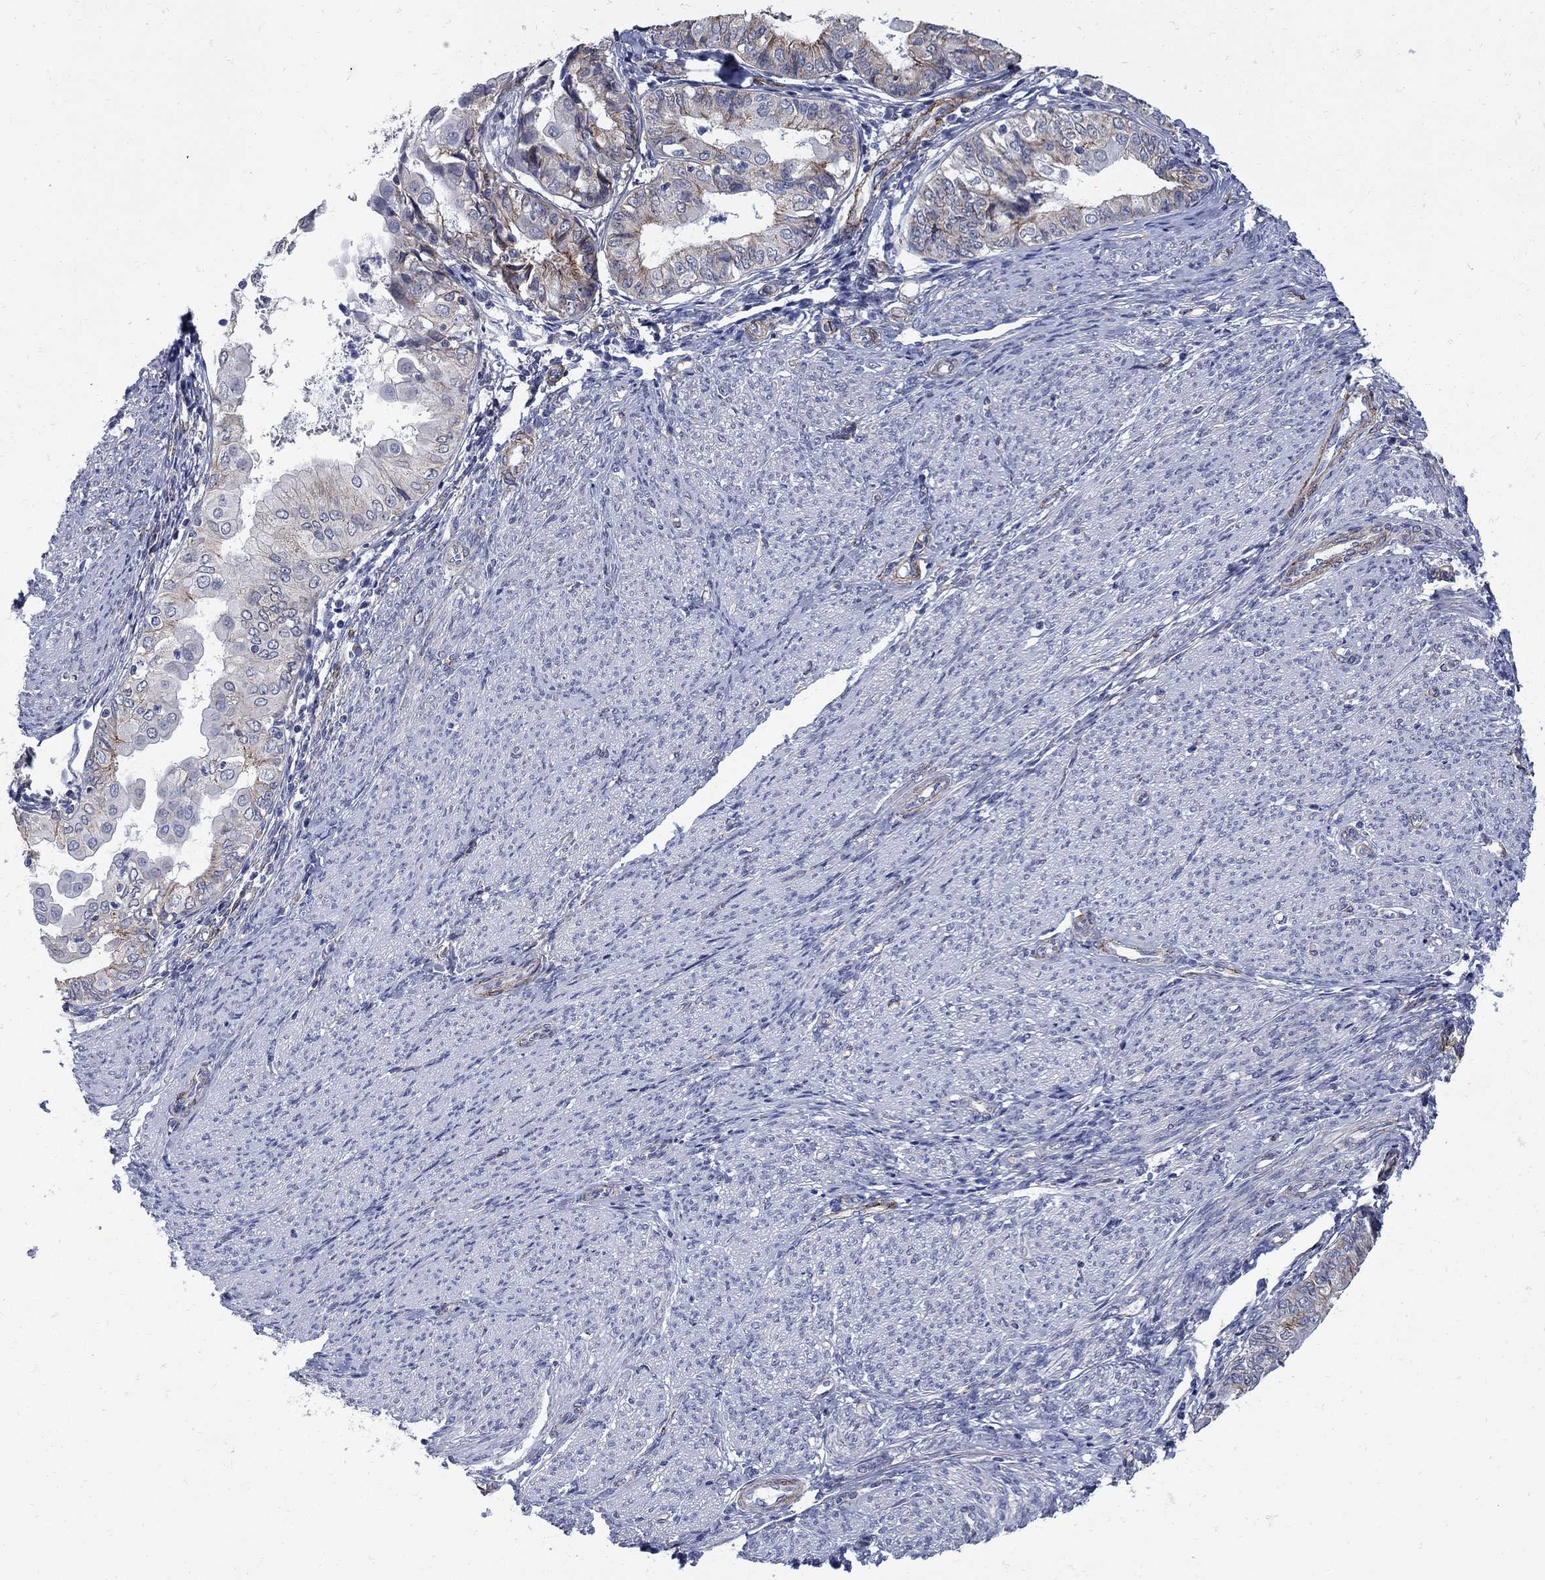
{"staining": {"intensity": "moderate", "quantity": "<25%", "location": "cytoplasmic/membranous"}, "tissue": "endometrial cancer", "cell_type": "Tumor cells", "image_type": "cancer", "snomed": [{"axis": "morphology", "description": "Adenocarcinoma, NOS"}, {"axis": "topography", "description": "Endometrium"}], "caption": "An IHC histopathology image of tumor tissue is shown. Protein staining in brown shows moderate cytoplasmic/membranous positivity in endometrial cancer (adenocarcinoma) within tumor cells.", "gene": "SEPTIN8", "patient": {"sex": "female", "age": 68}}